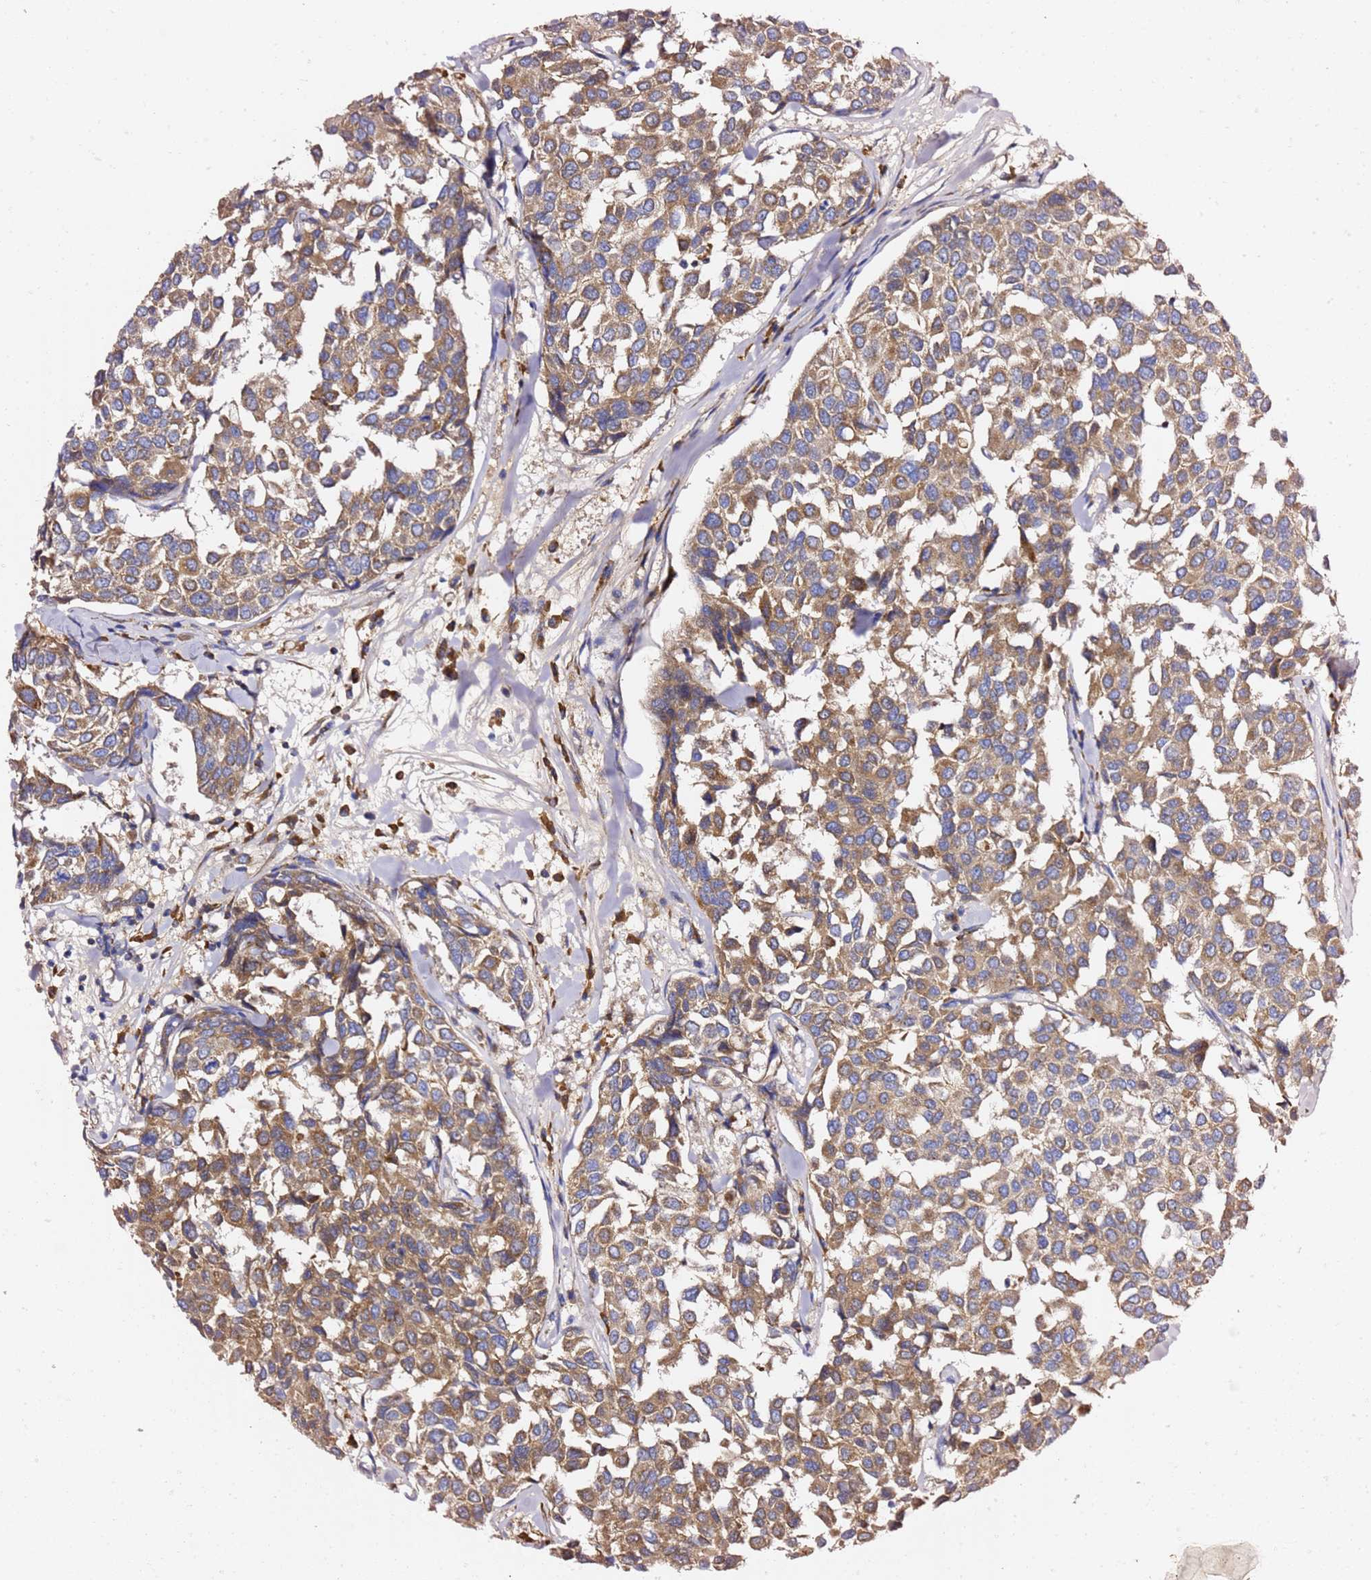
{"staining": {"intensity": "moderate", "quantity": ">75%", "location": "cytoplasmic/membranous"}, "tissue": "breast cancer", "cell_type": "Tumor cells", "image_type": "cancer", "snomed": [{"axis": "morphology", "description": "Duct carcinoma"}, {"axis": "topography", "description": "Breast"}], "caption": "Brown immunohistochemical staining in breast cancer (infiltrating ductal carcinoma) reveals moderate cytoplasmic/membranous expression in approximately >75% of tumor cells.", "gene": "C19orf12", "patient": {"sex": "female", "age": 55}}